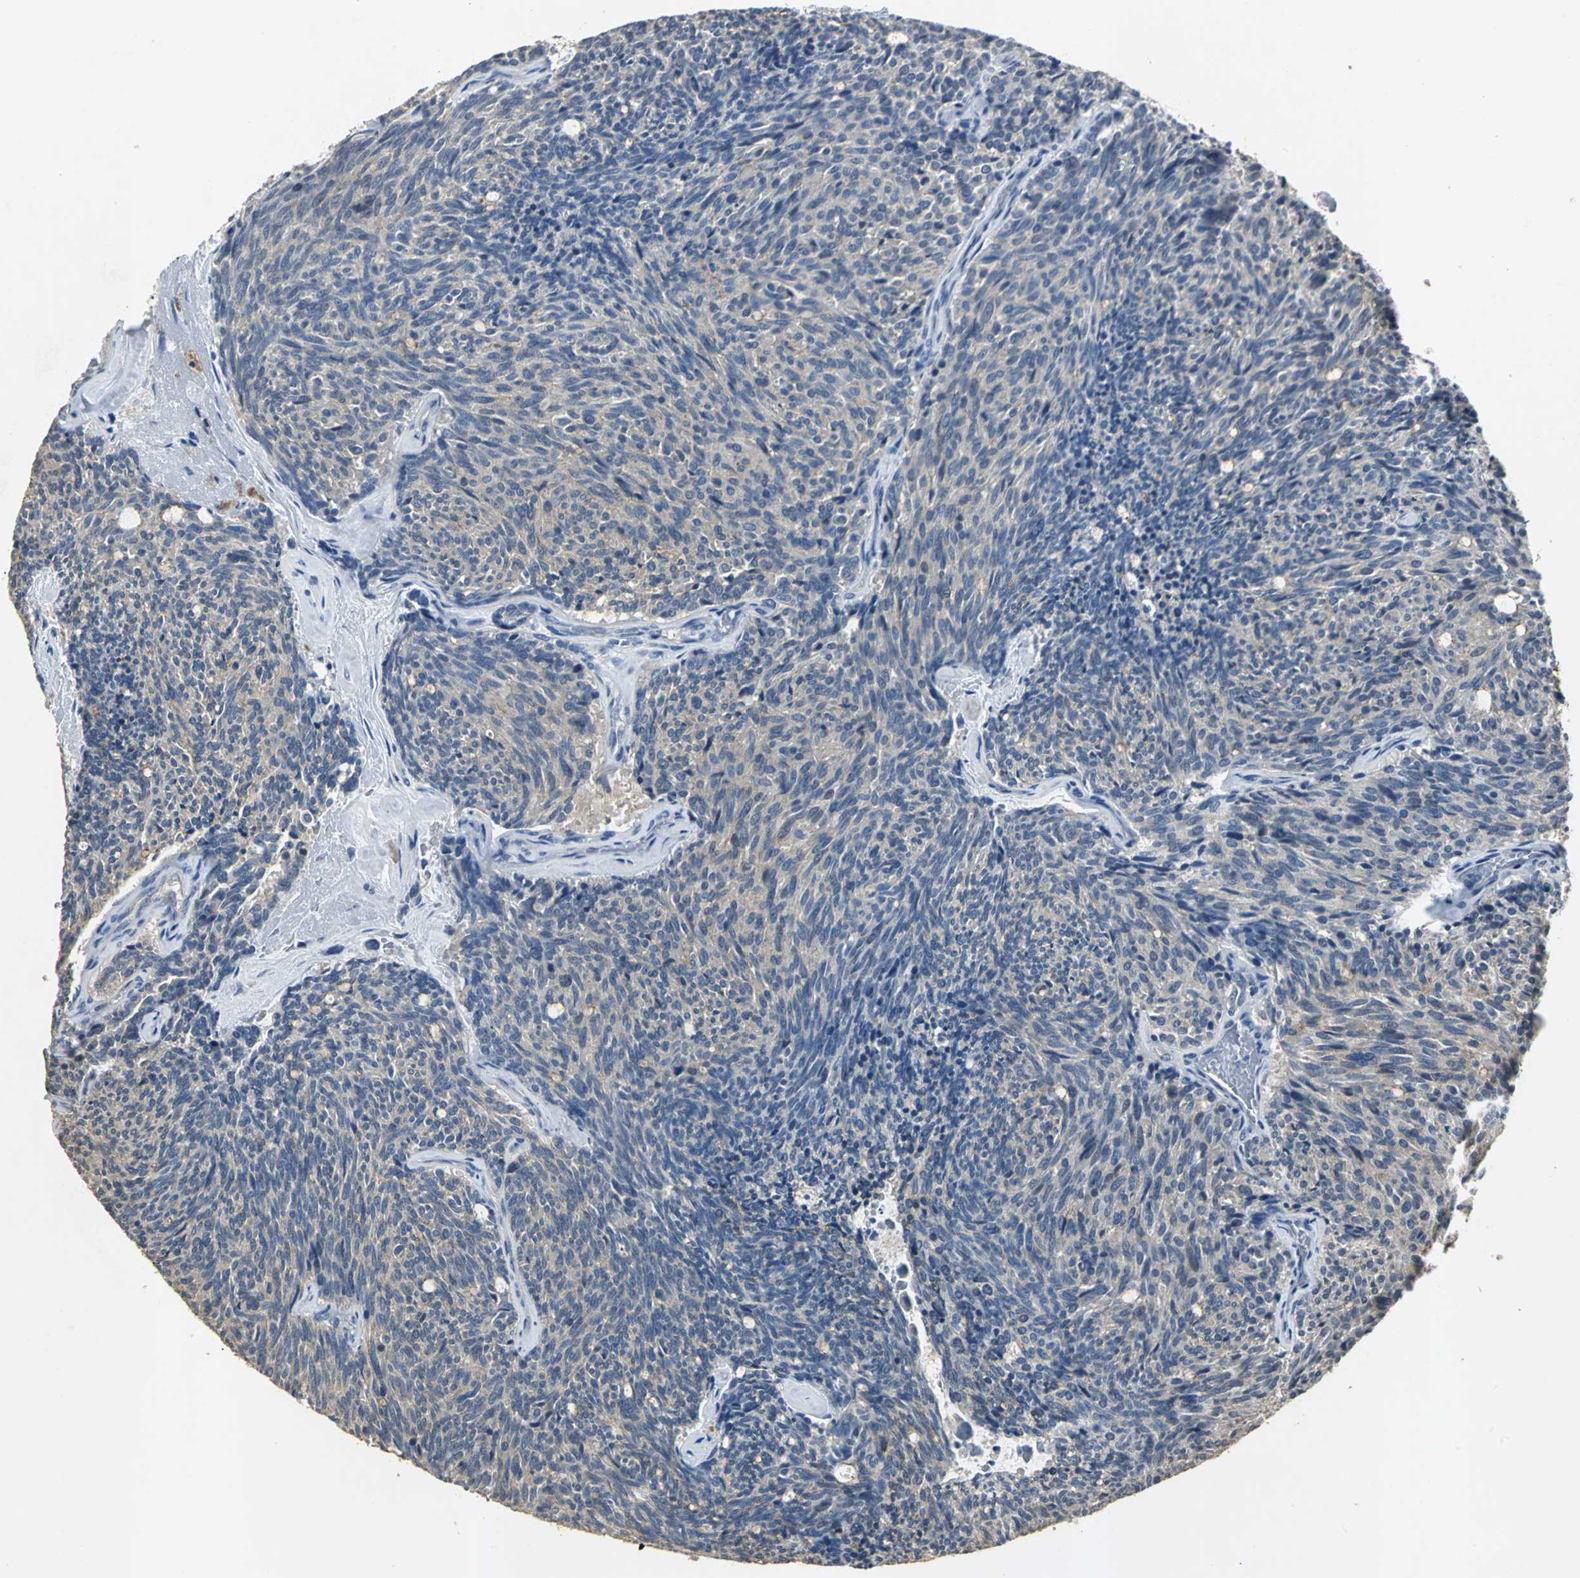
{"staining": {"intensity": "weak", "quantity": ">75%", "location": "cytoplasmic/membranous"}, "tissue": "carcinoid", "cell_type": "Tumor cells", "image_type": "cancer", "snomed": [{"axis": "morphology", "description": "Carcinoid, malignant, NOS"}, {"axis": "topography", "description": "Pancreas"}], "caption": "Carcinoid (malignant) tissue demonstrates weak cytoplasmic/membranous expression in approximately >75% of tumor cells", "gene": "OCLN", "patient": {"sex": "female", "age": 54}}